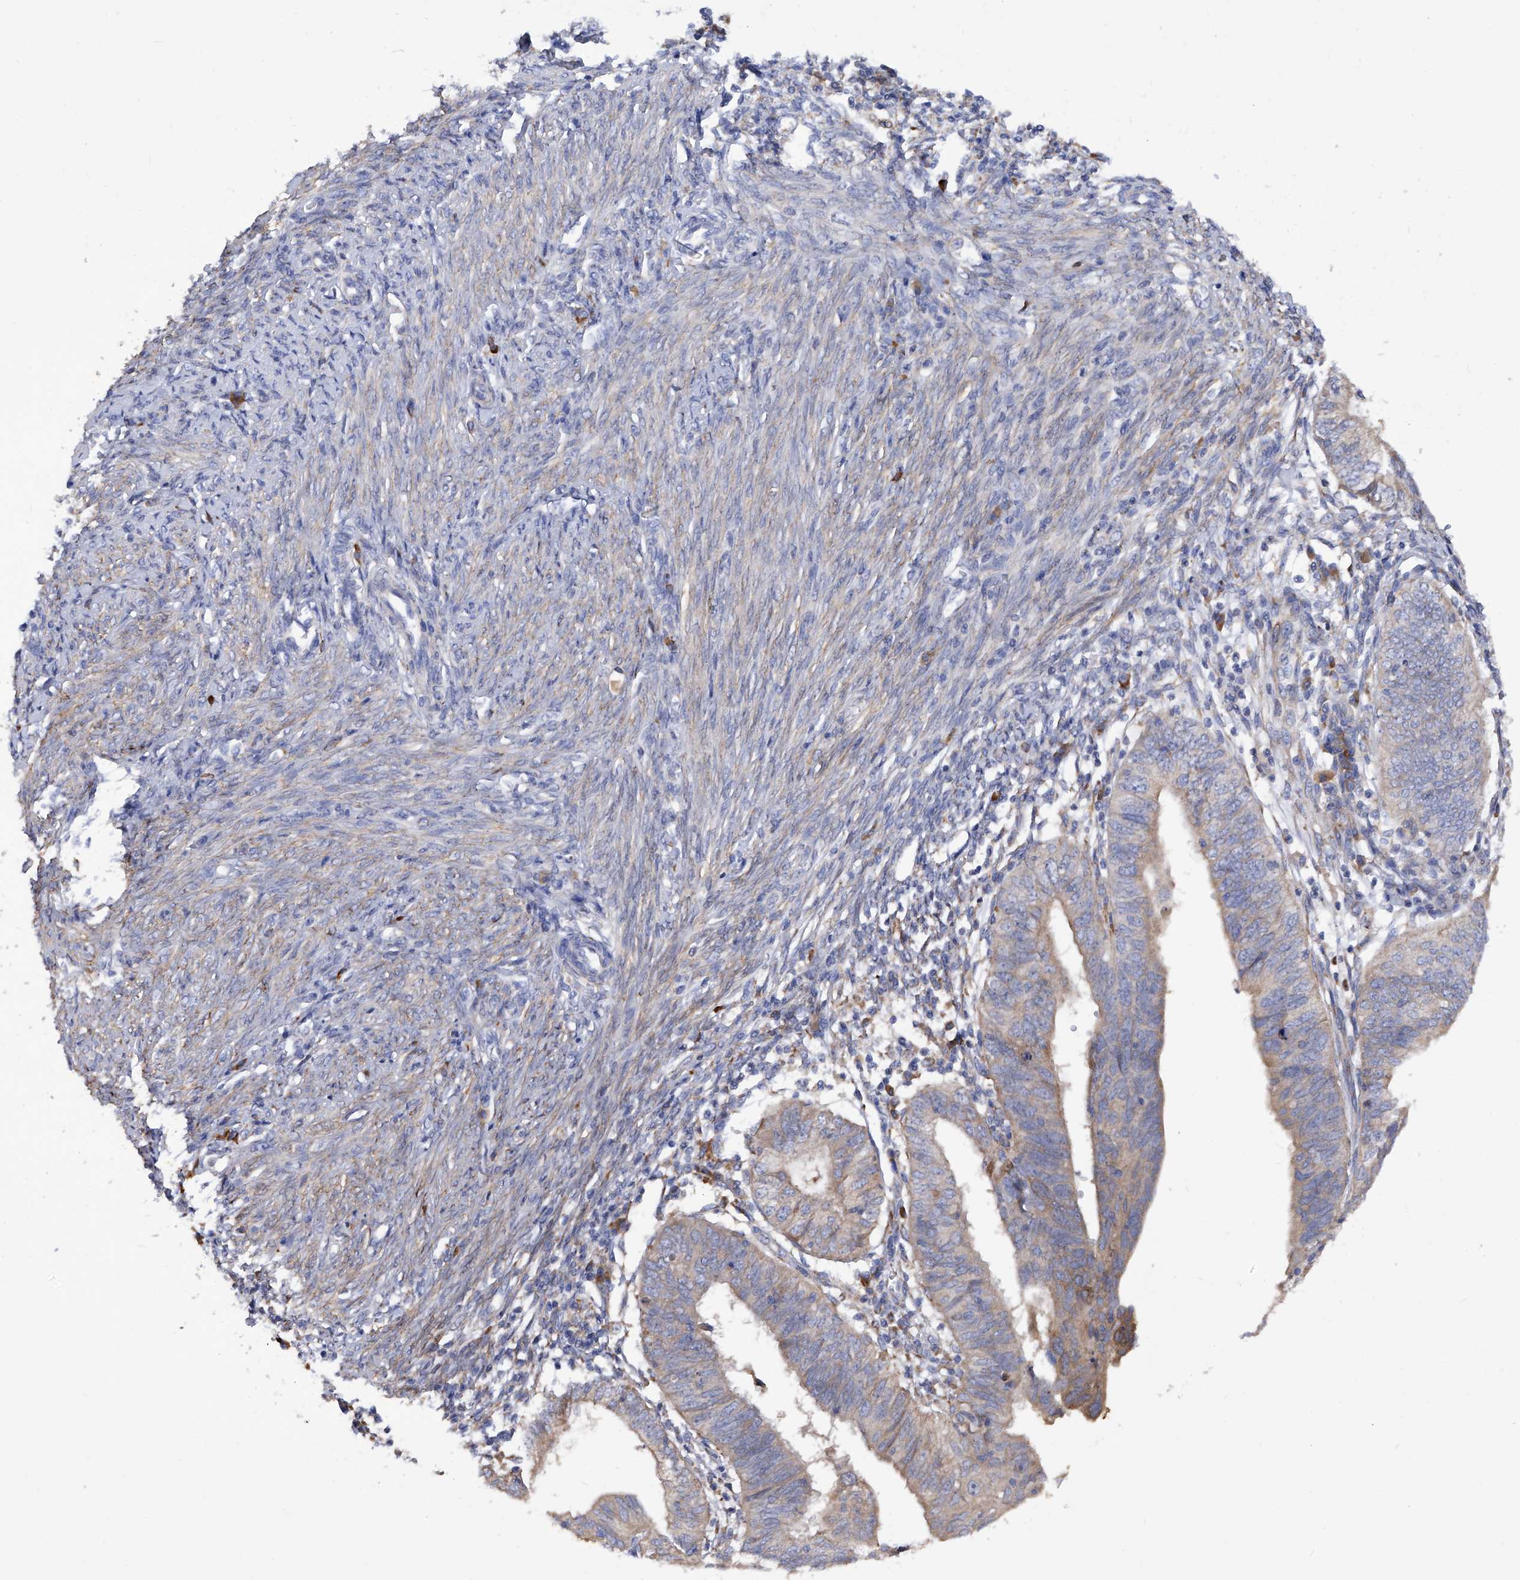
{"staining": {"intensity": "weak", "quantity": ">75%", "location": "cytoplasmic/membranous"}, "tissue": "endometrial cancer", "cell_type": "Tumor cells", "image_type": "cancer", "snomed": [{"axis": "morphology", "description": "Adenocarcinoma, NOS"}, {"axis": "topography", "description": "Uterus"}], "caption": "A high-resolution micrograph shows IHC staining of endometrial cancer, which shows weak cytoplasmic/membranous positivity in about >75% of tumor cells.", "gene": "INPP5B", "patient": {"sex": "female", "age": 77}}